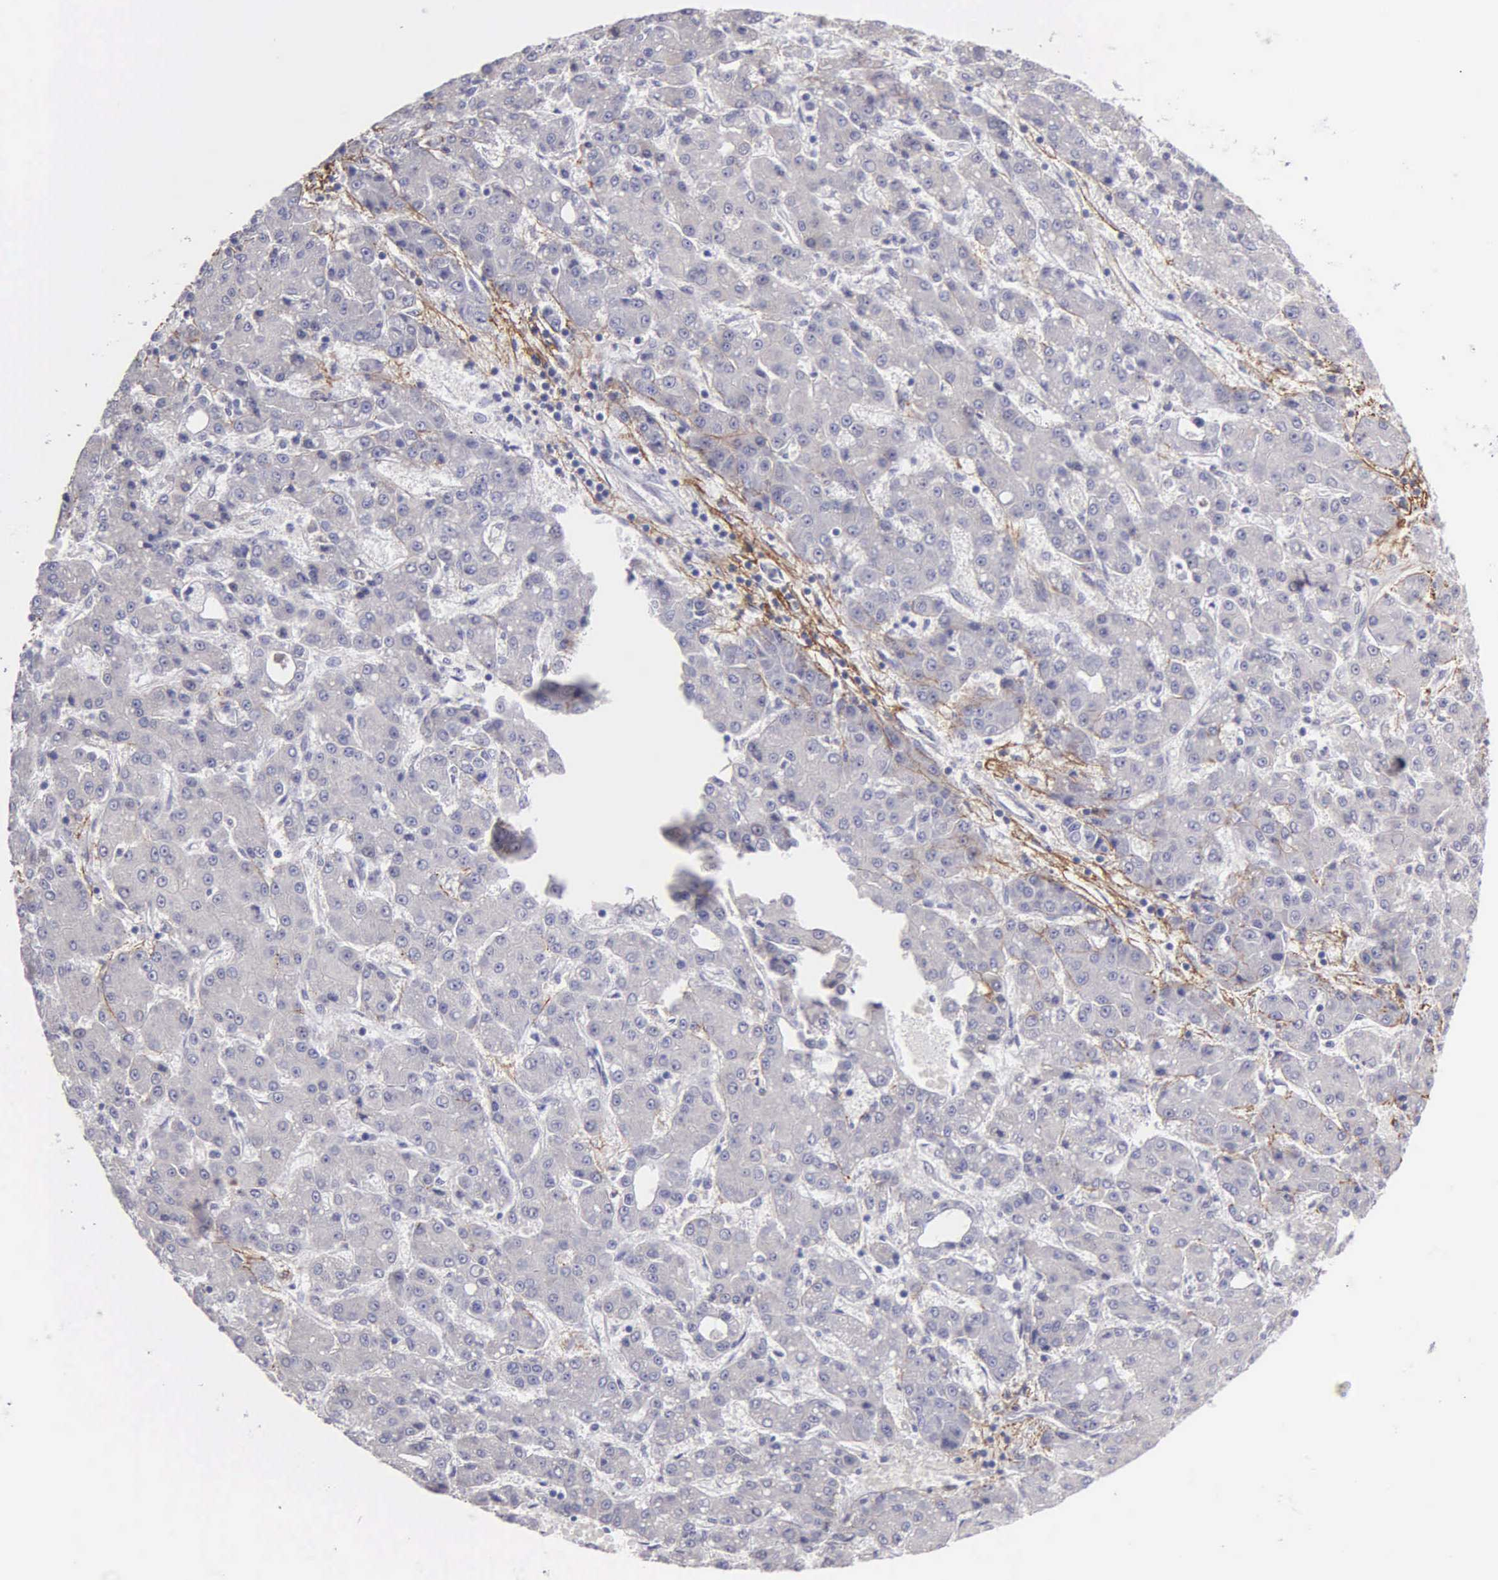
{"staining": {"intensity": "negative", "quantity": "none", "location": "none"}, "tissue": "liver cancer", "cell_type": "Tumor cells", "image_type": "cancer", "snomed": [{"axis": "morphology", "description": "Carcinoma, Hepatocellular, NOS"}, {"axis": "topography", "description": "Liver"}], "caption": "A high-resolution micrograph shows IHC staining of liver cancer (hepatocellular carcinoma), which reveals no significant staining in tumor cells. (DAB (3,3'-diaminobenzidine) IHC with hematoxylin counter stain).", "gene": "FBLN5", "patient": {"sex": "male", "age": 69}}